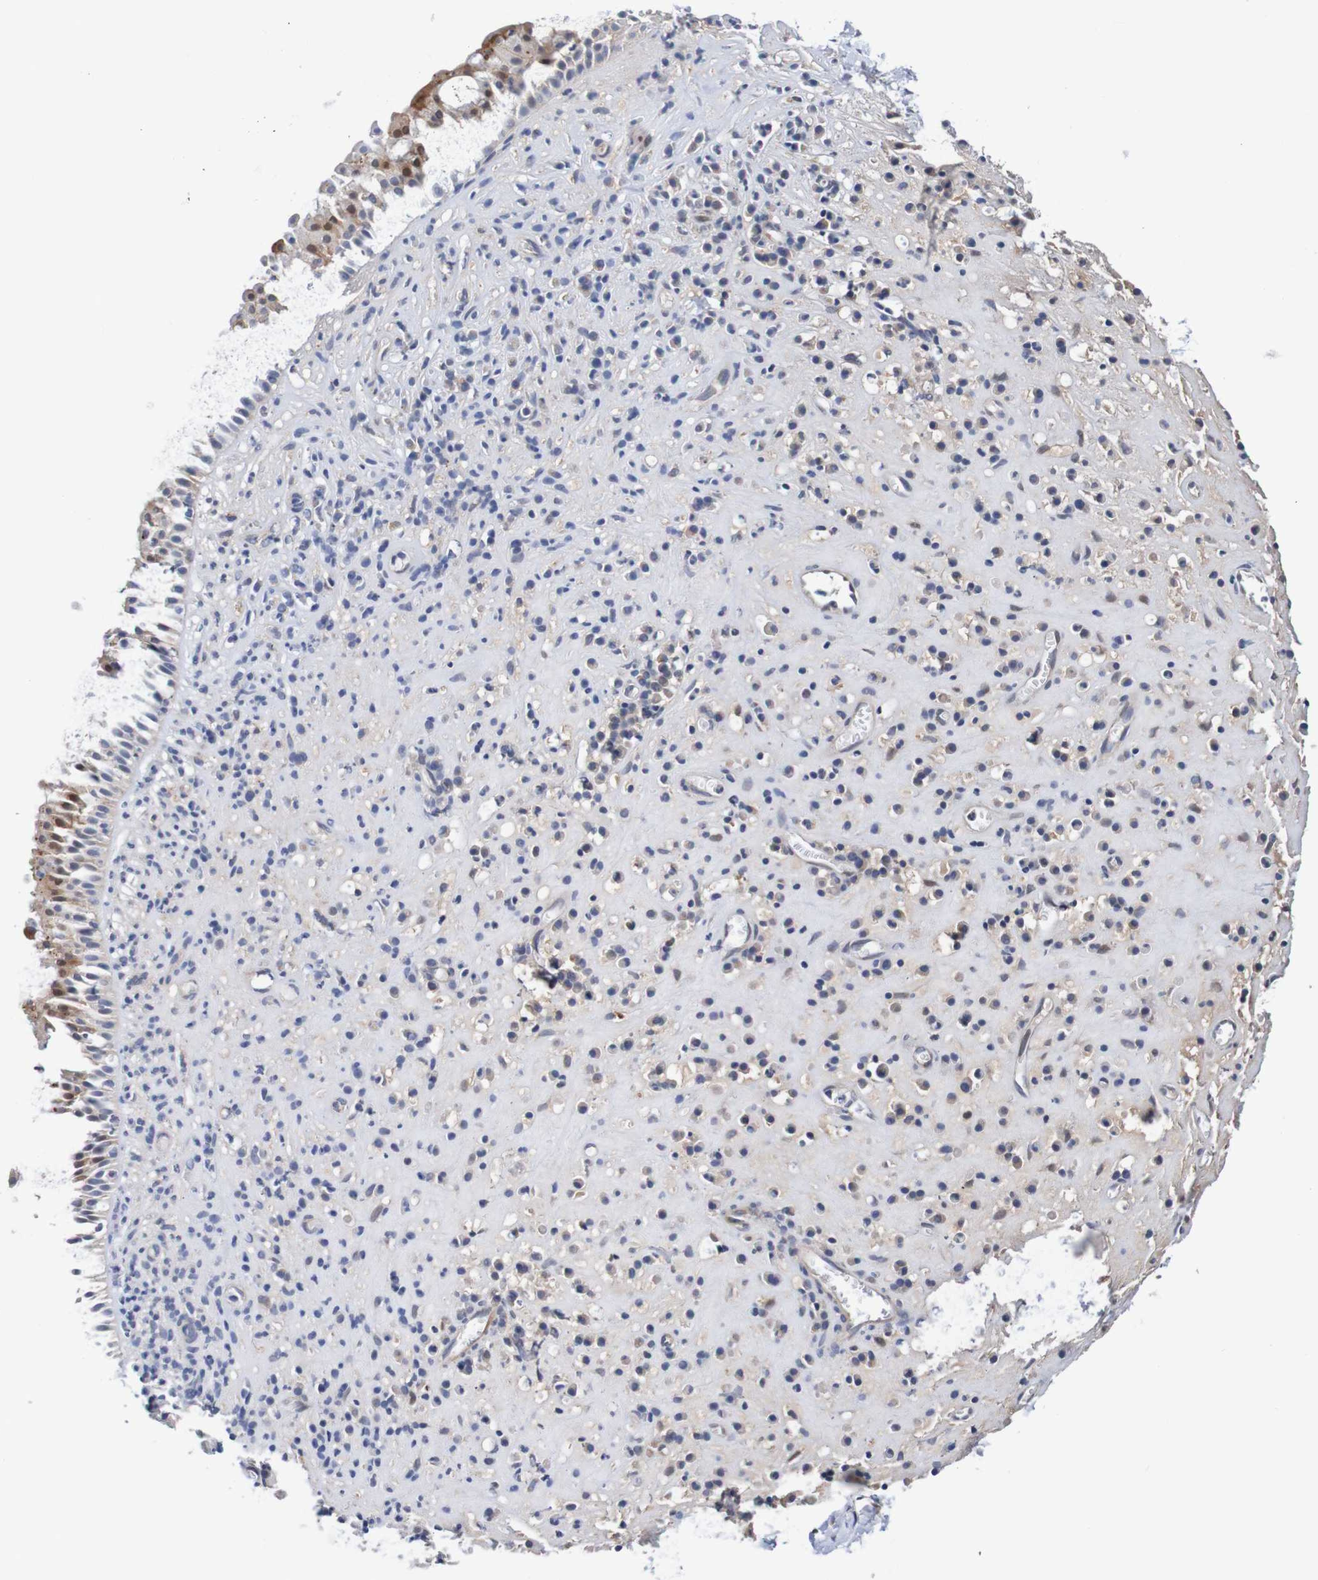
{"staining": {"intensity": "moderate", "quantity": "25%-75%", "location": "nuclear"}, "tissue": "nasopharynx", "cell_type": "Respiratory epithelial cells", "image_type": "normal", "snomed": [{"axis": "morphology", "description": "Normal tissue, NOS"}, {"axis": "topography", "description": "Nasopharynx"}], "caption": "The micrograph demonstrates staining of normal nasopharynx, revealing moderate nuclear protein positivity (brown color) within respiratory epithelial cells. (DAB (3,3'-diaminobenzidine) IHC with brightfield microscopy, high magnification).", "gene": "CPED1", "patient": {"sex": "female", "age": 51}}